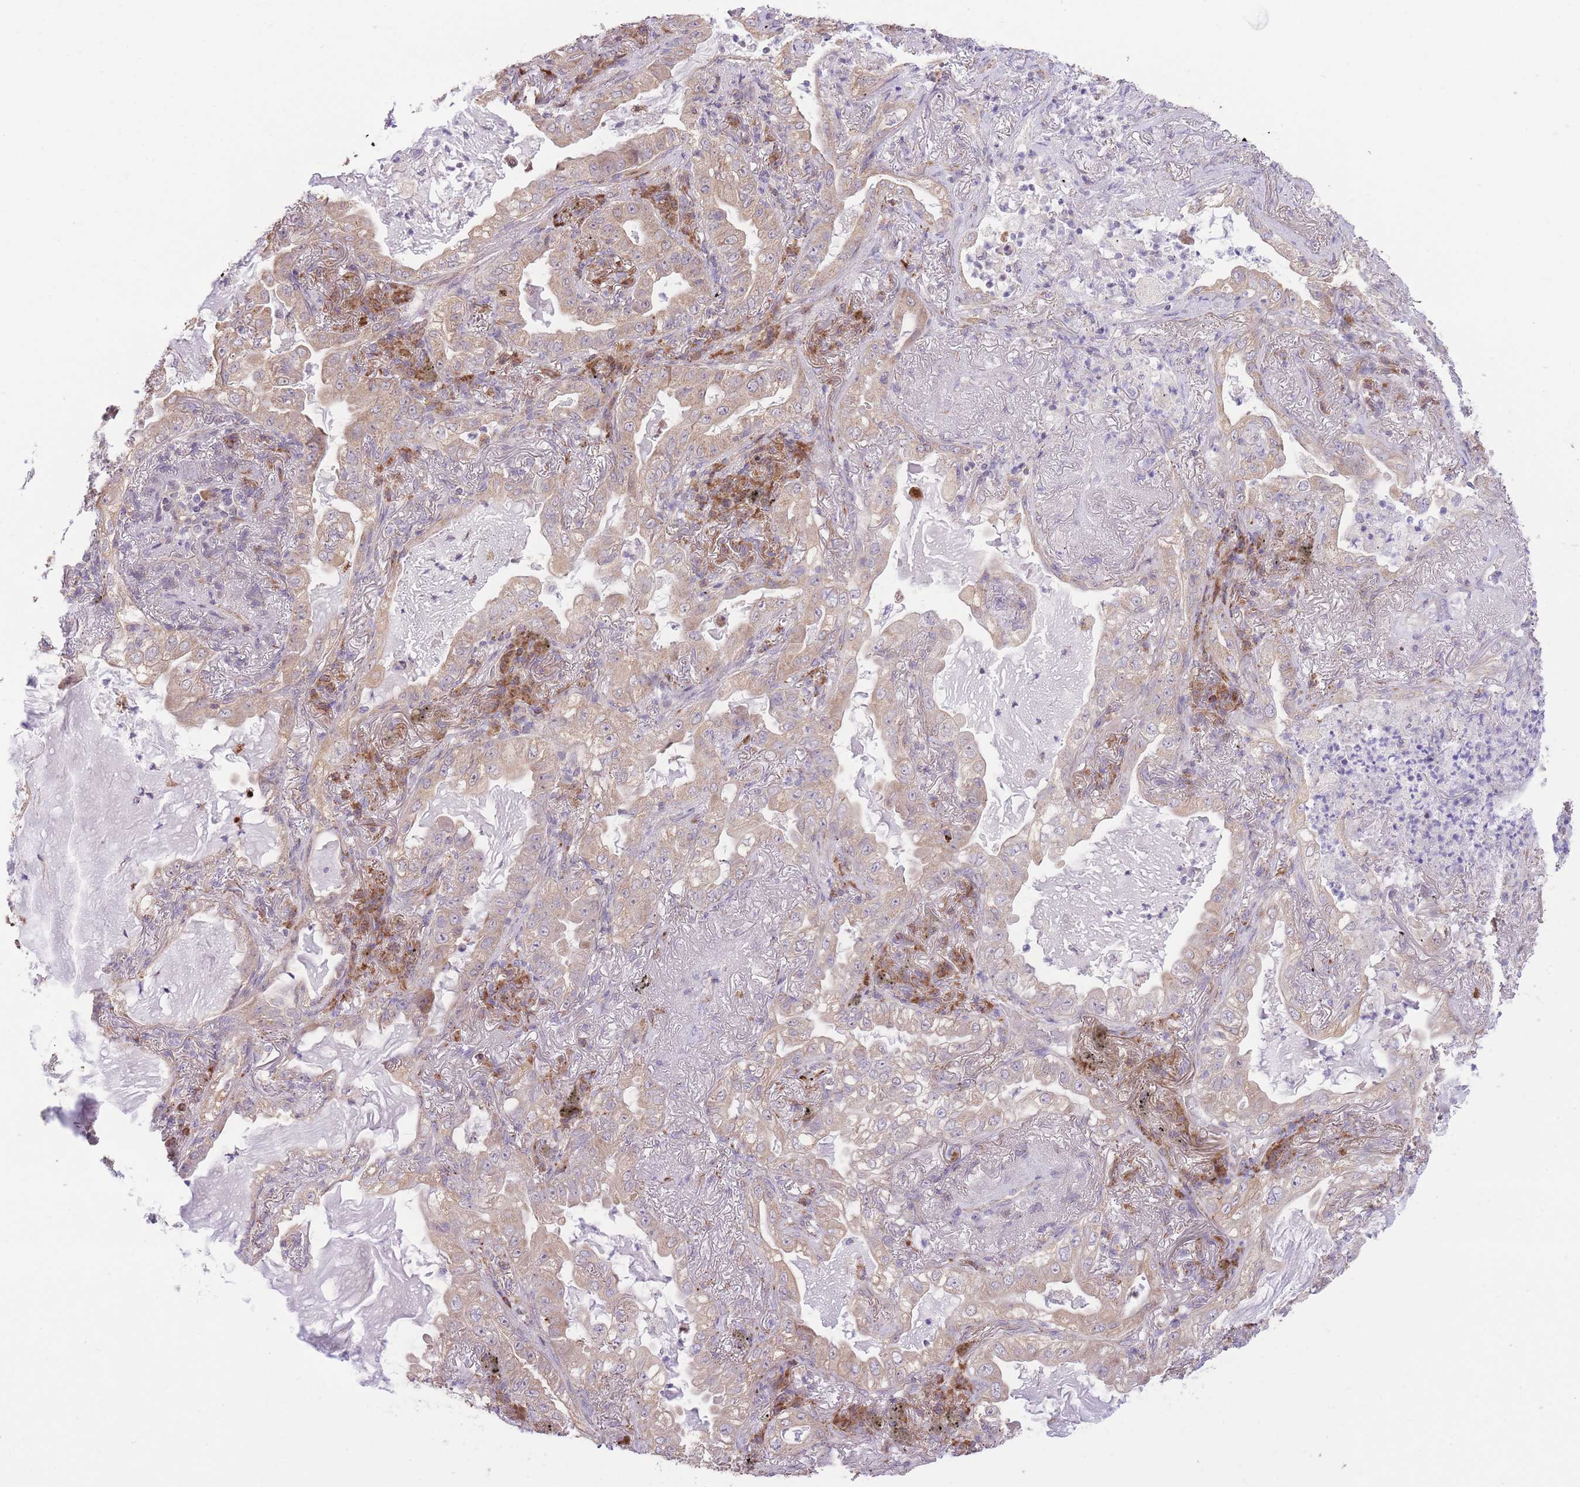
{"staining": {"intensity": "weak", "quantity": ">75%", "location": "cytoplasmic/membranous"}, "tissue": "lung cancer", "cell_type": "Tumor cells", "image_type": "cancer", "snomed": [{"axis": "morphology", "description": "Adenocarcinoma, NOS"}, {"axis": "topography", "description": "Lung"}], "caption": "Tumor cells demonstrate weak cytoplasmic/membranous expression in about >75% of cells in adenocarcinoma (lung).", "gene": "BOLA2B", "patient": {"sex": "female", "age": 73}}